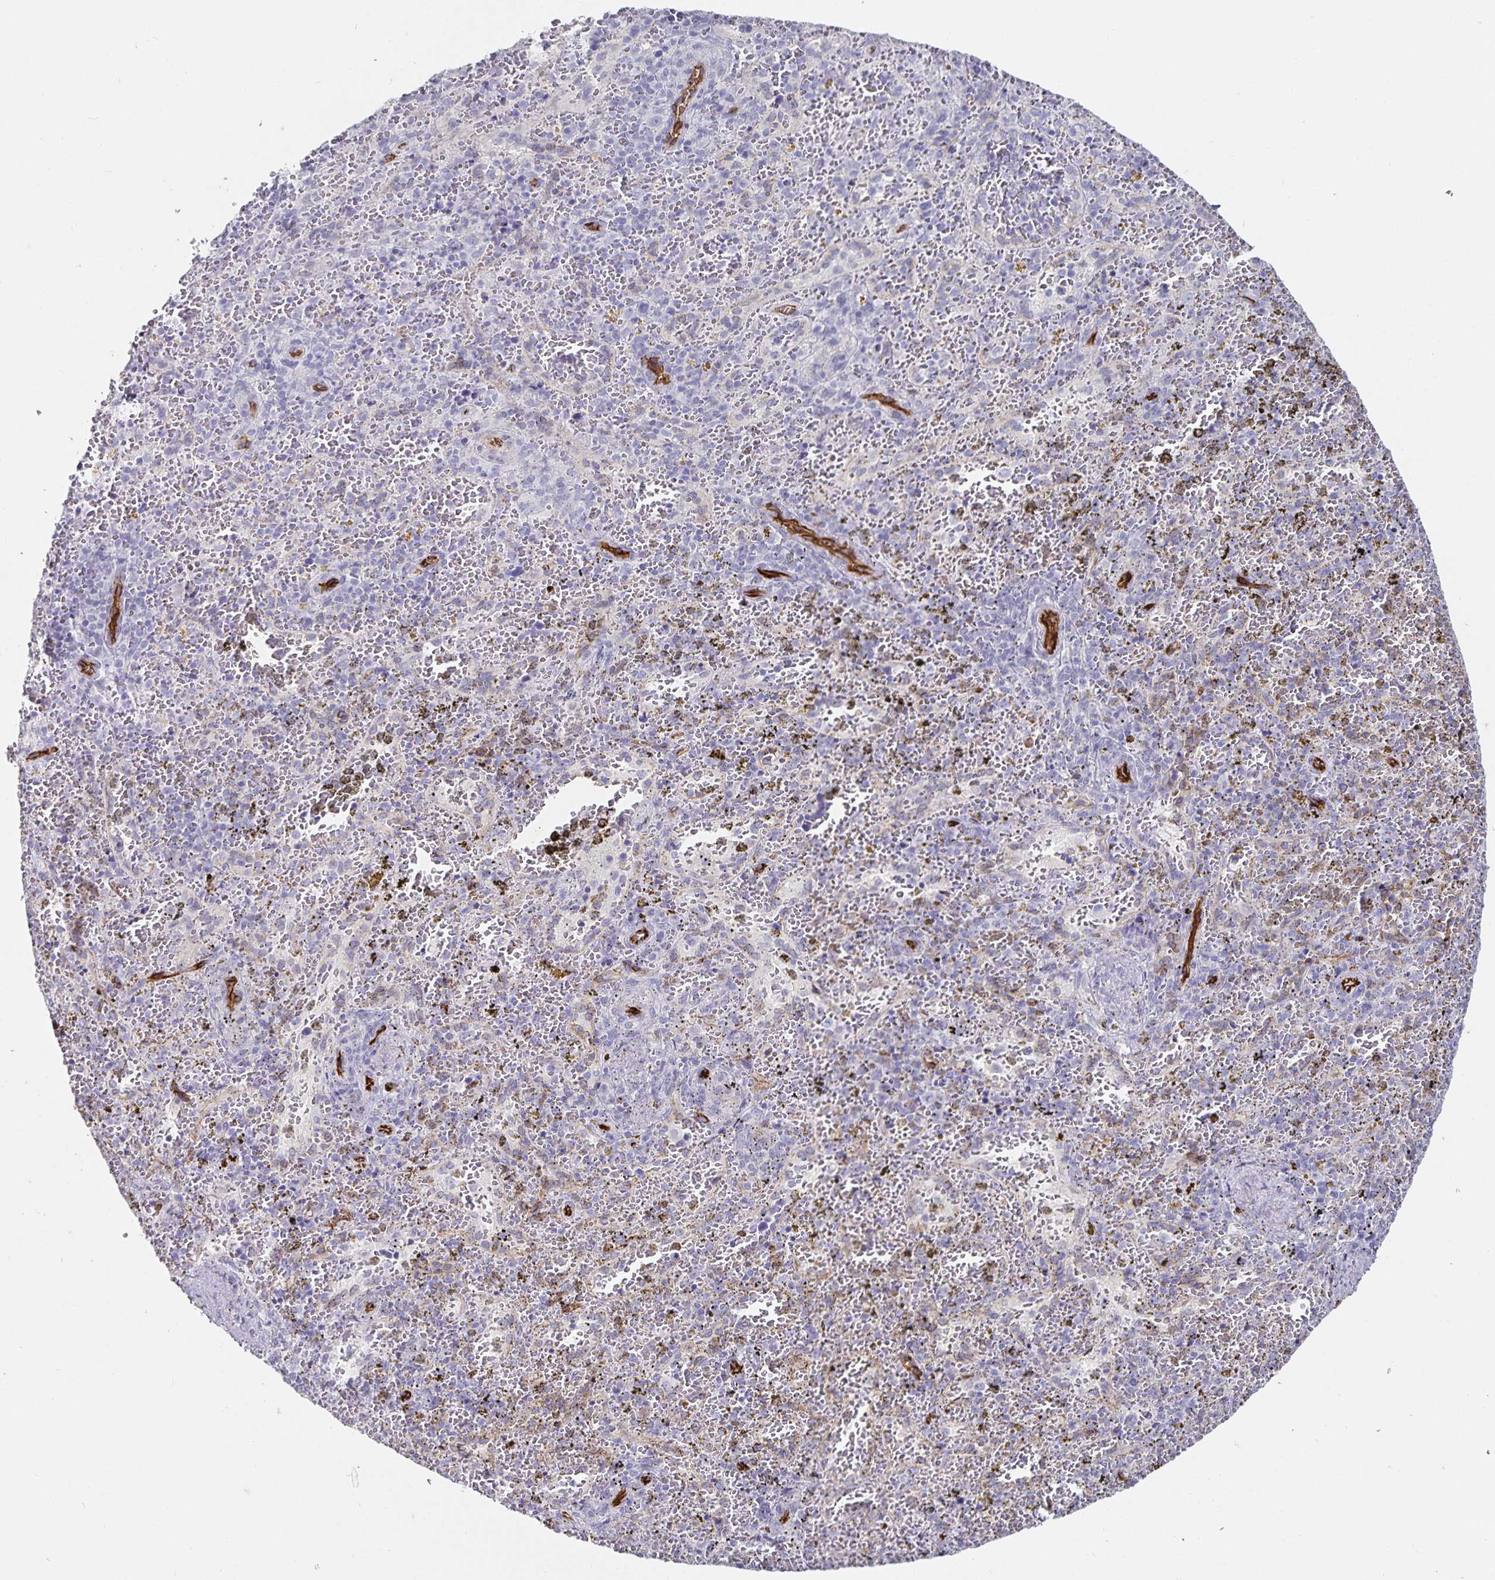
{"staining": {"intensity": "negative", "quantity": "none", "location": "none"}, "tissue": "spleen", "cell_type": "Cells in red pulp", "image_type": "normal", "snomed": [{"axis": "morphology", "description": "Normal tissue, NOS"}, {"axis": "topography", "description": "Spleen"}], "caption": "Immunohistochemical staining of normal human spleen shows no significant expression in cells in red pulp. (DAB (3,3'-diaminobenzidine) IHC, high magnification).", "gene": "PODXL", "patient": {"sex": "female", "age": 50}}